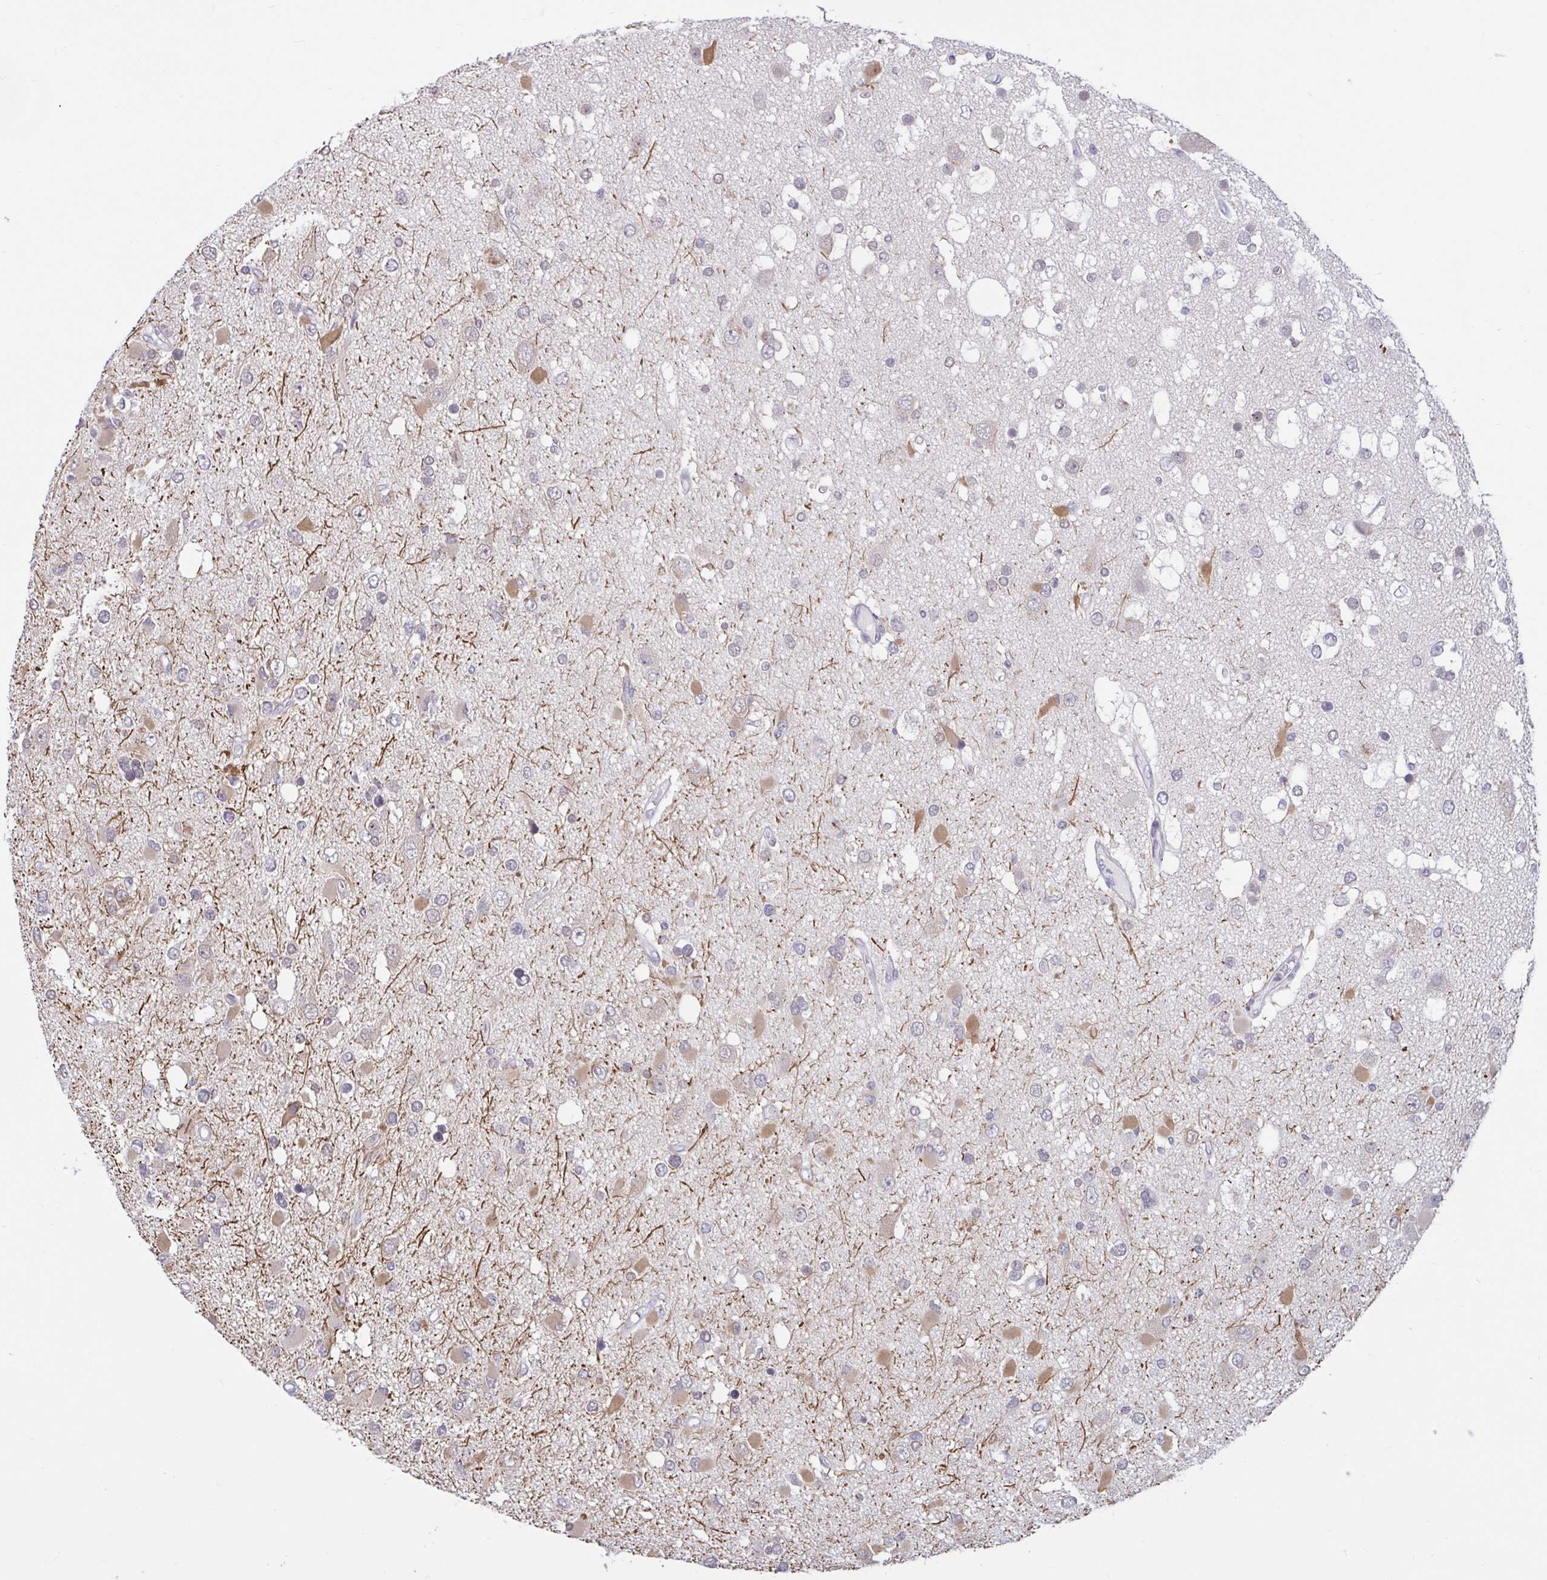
{"staining": {"intensity": "moderate", "quantity": "<25%", "location": "cytoplasmic/membranous"}, "tissue": "glioma", "cell_type": "Tumor cells", "image_type": "cancer", "snomed": [{"axis": "morphology", "description": "Glioma, malignant, High grade"}, {"axis": "topography", "description": "Brain"}], "caption": "A high-resolution micrograph shows immunohistochemistry (IHC) staining of glioma, which reveals moderate cytoplasmic/membranous positivity in approximately <25% of tumor cells. Using DAB (brown) and hematoxylin (blue) stains, captured at high magnification using brightfield microscopy.", "gene": "ARPP19", "patient": {"sex": "male", "age": 53}}